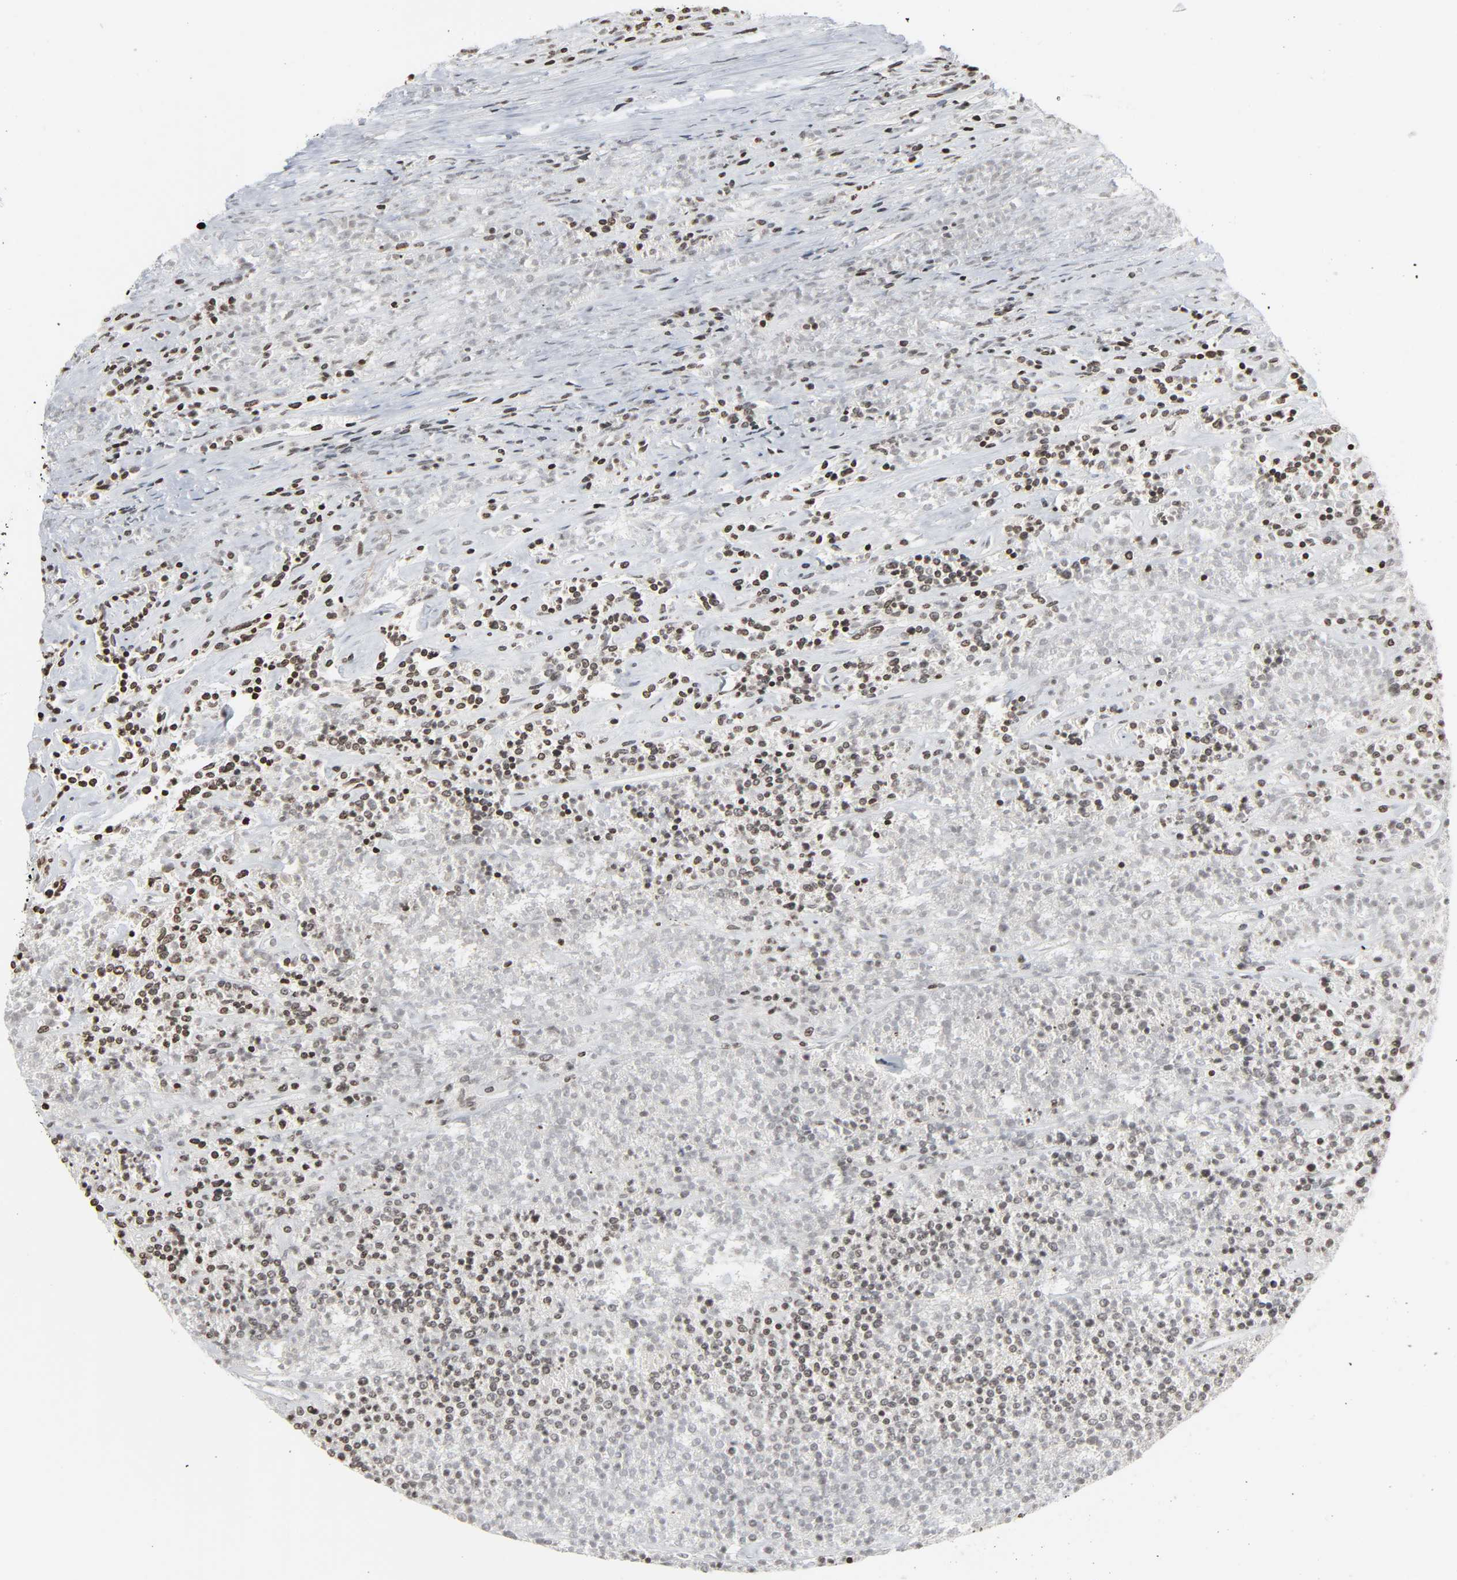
{"staining": {"intensity": "weak", "quantity": ">75%", "location": "nuclear"}, "tissue": "lymphoma", "cell_type": "Tumor cells", "image_type": "cancer", "snomed": [{"axis": "morphology", "description": "Malignant lymphoma, non-Hodgkin's type, High grade"}, {"axis": "topography", "description": "Lymph node"}], "caption": "Human lymphoma stained with a brown dye displays weak nuclear positive positivity in about >75% of tumor cells.", "gene": "ELAVL1", "patient": {"sex": "female", "age": 73}}